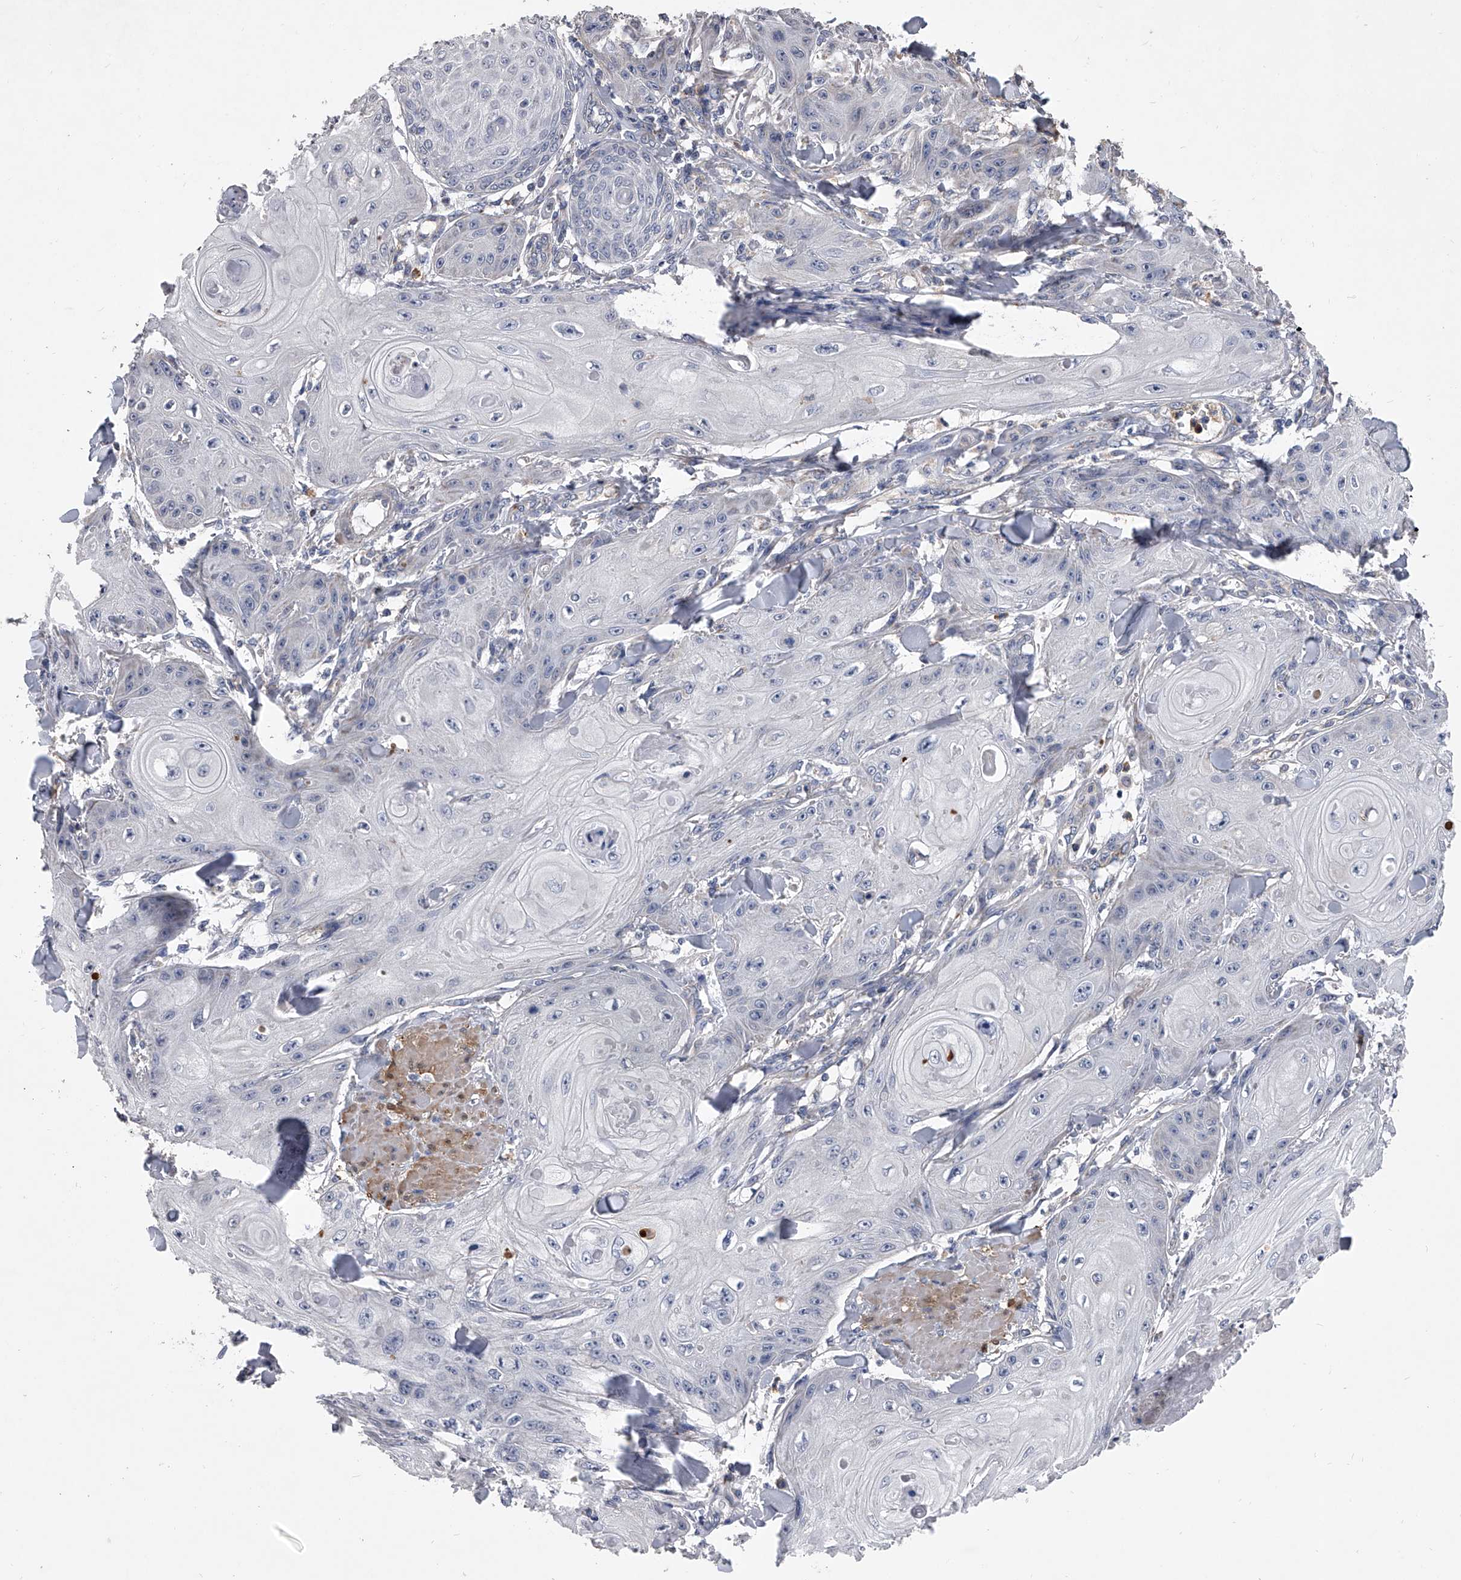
{"staining": {"intensity": "negative", "quantity": "none", "location": "none"}, "tissue": "skin cancer", "cell_type": "Tumor cells", "image_type": "cancer", "snomed": [{"axis": "morphology", "description": "Squamous cell carcinoma, NOS"}, {"axis": "topography", "description": "Skin"}], "caption": "Tumor cells are negative for protein expression in human skin squamous cell carcinoma.", "gene": "NRP1", "patient": {"sex": "male", "age": 74}}